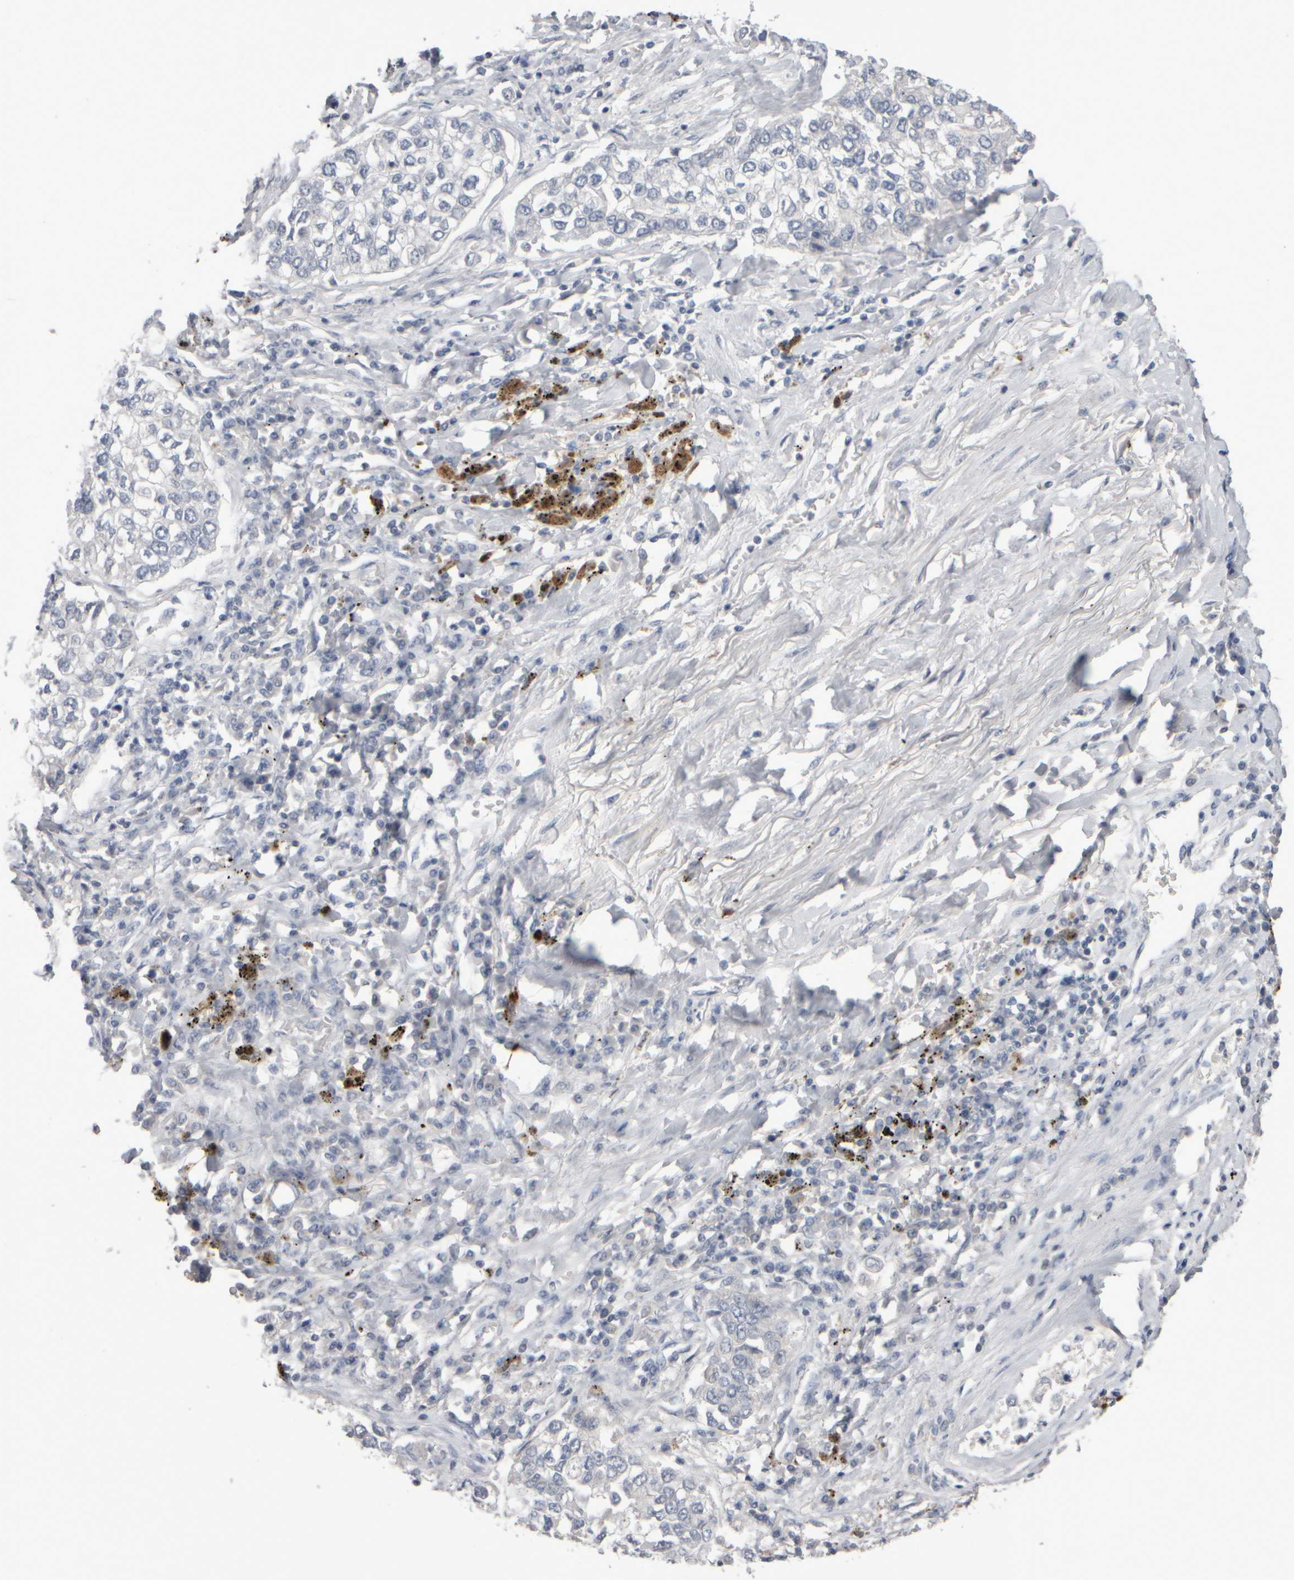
{"staining": {"intensity": "negative", "quantity": "none", "location": "none"}, "tissue": "lung cancer", "cell_type": "Tumor cells", "image_type": "cancer", "snomed": [{"axis": "morphology", "description": "Inflammation, NOS"}, {"axis": "morphology", "description": "Adenocarcinoma, NOS"}, {"axis": "topography", "description": "Lung"}], "caption": "Immunohistochemical staining of human lung adenocarcinoma reveals no significant staining in tumor cells.", "gene": "EPHX2", "patient": {"sex": "male", "age": 63}}